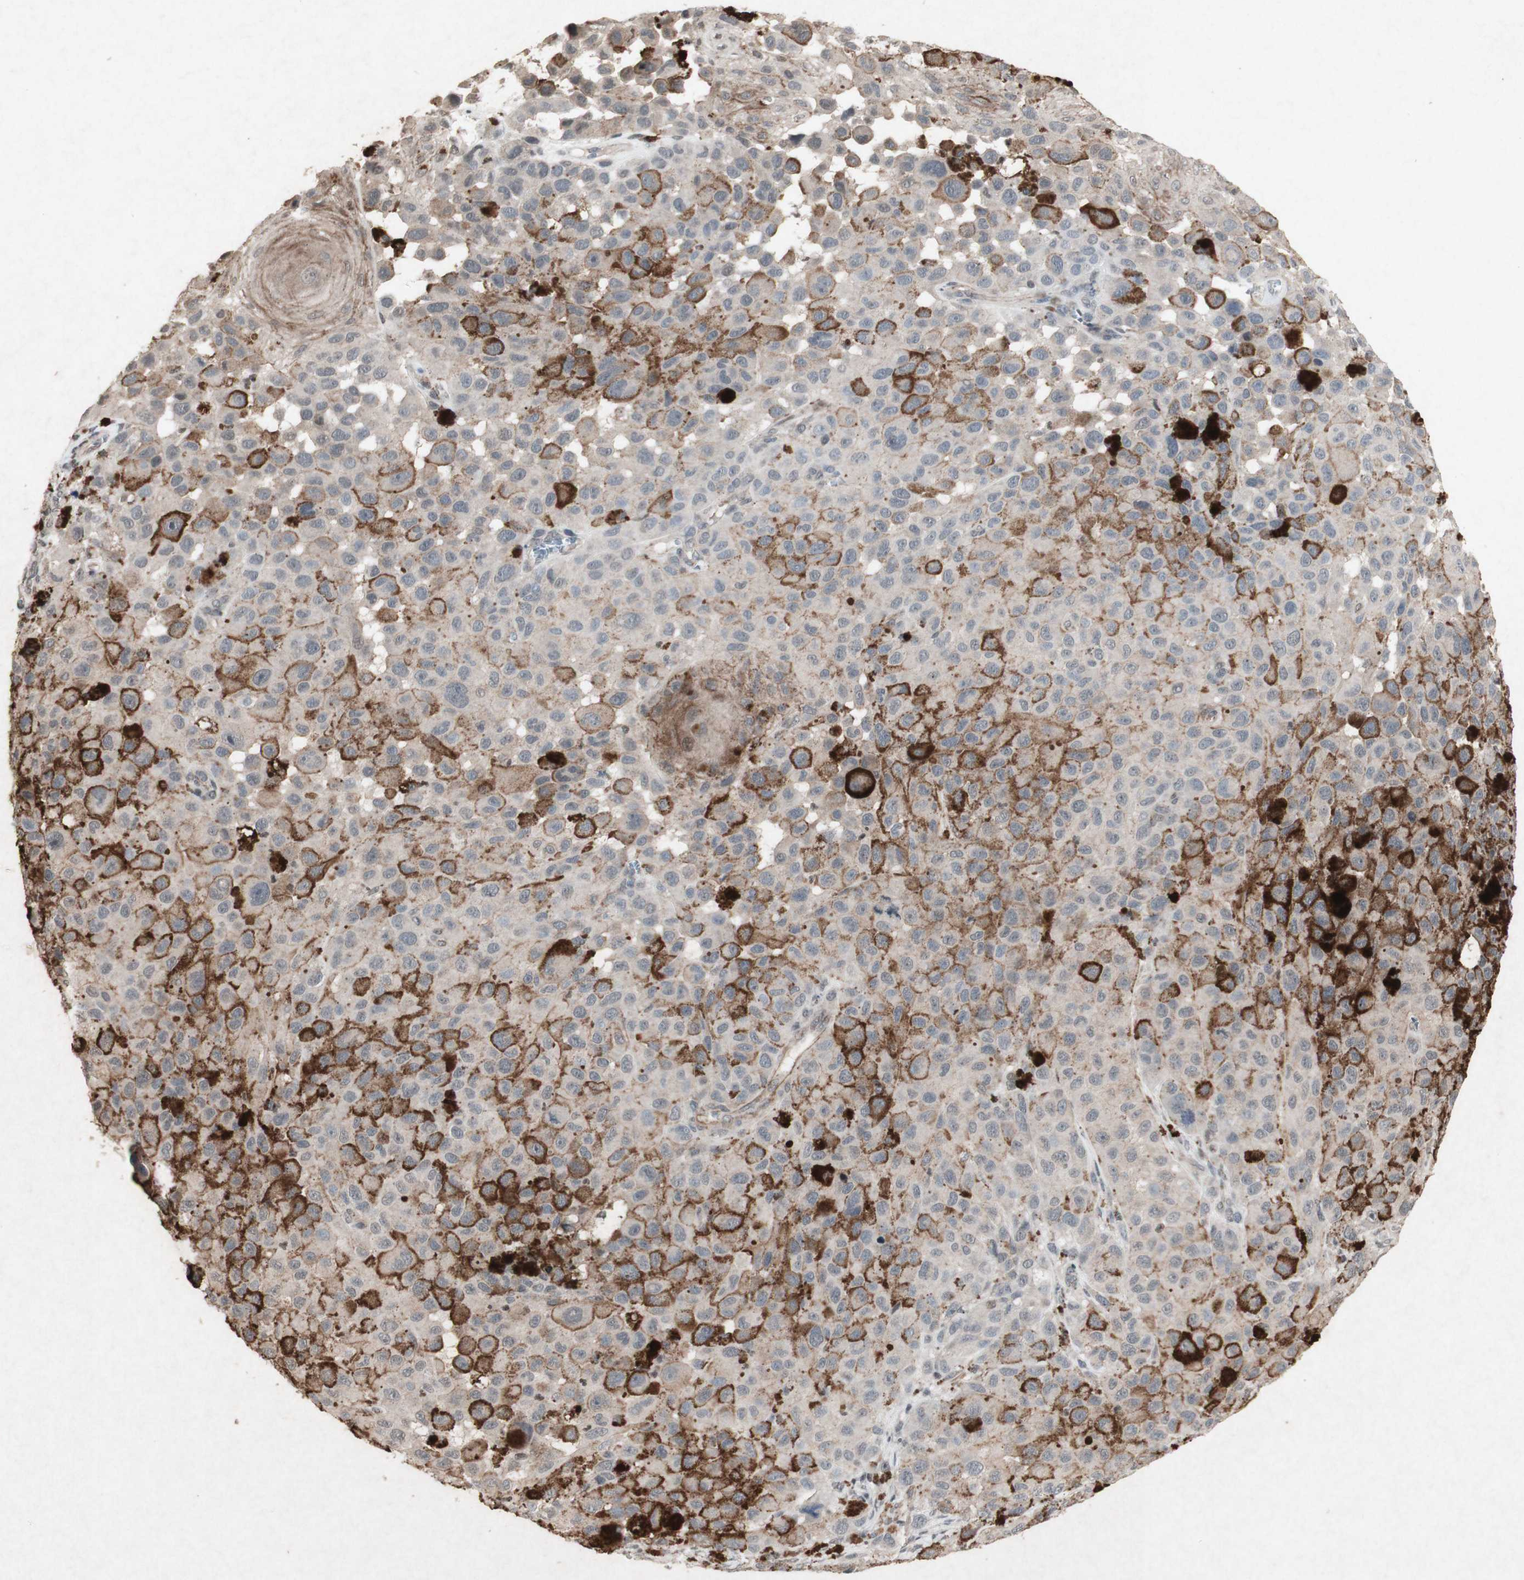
{"staining": {"intensity": "weak", "quantity": ">75%", "location": "cytoplasmic/membranous"}, "tissue": "melanoma", "cell_type": "Tumor cells", "image_type": "cancer", "snomed": [{"axis": "morphology", "description": "Malignant melanoma, NOS"}, {"axis": "topography", "description": "Skin"}], "caption": "Protein staining demonstrates weak cytoplasmic/membranous staining in approximately >75% of tumor cells in melanoma. (DAB IHC with brightfield microscopy, high magnification).", "gene": "PLXNA1", "patient": {"sex": "male", "age": 96}}